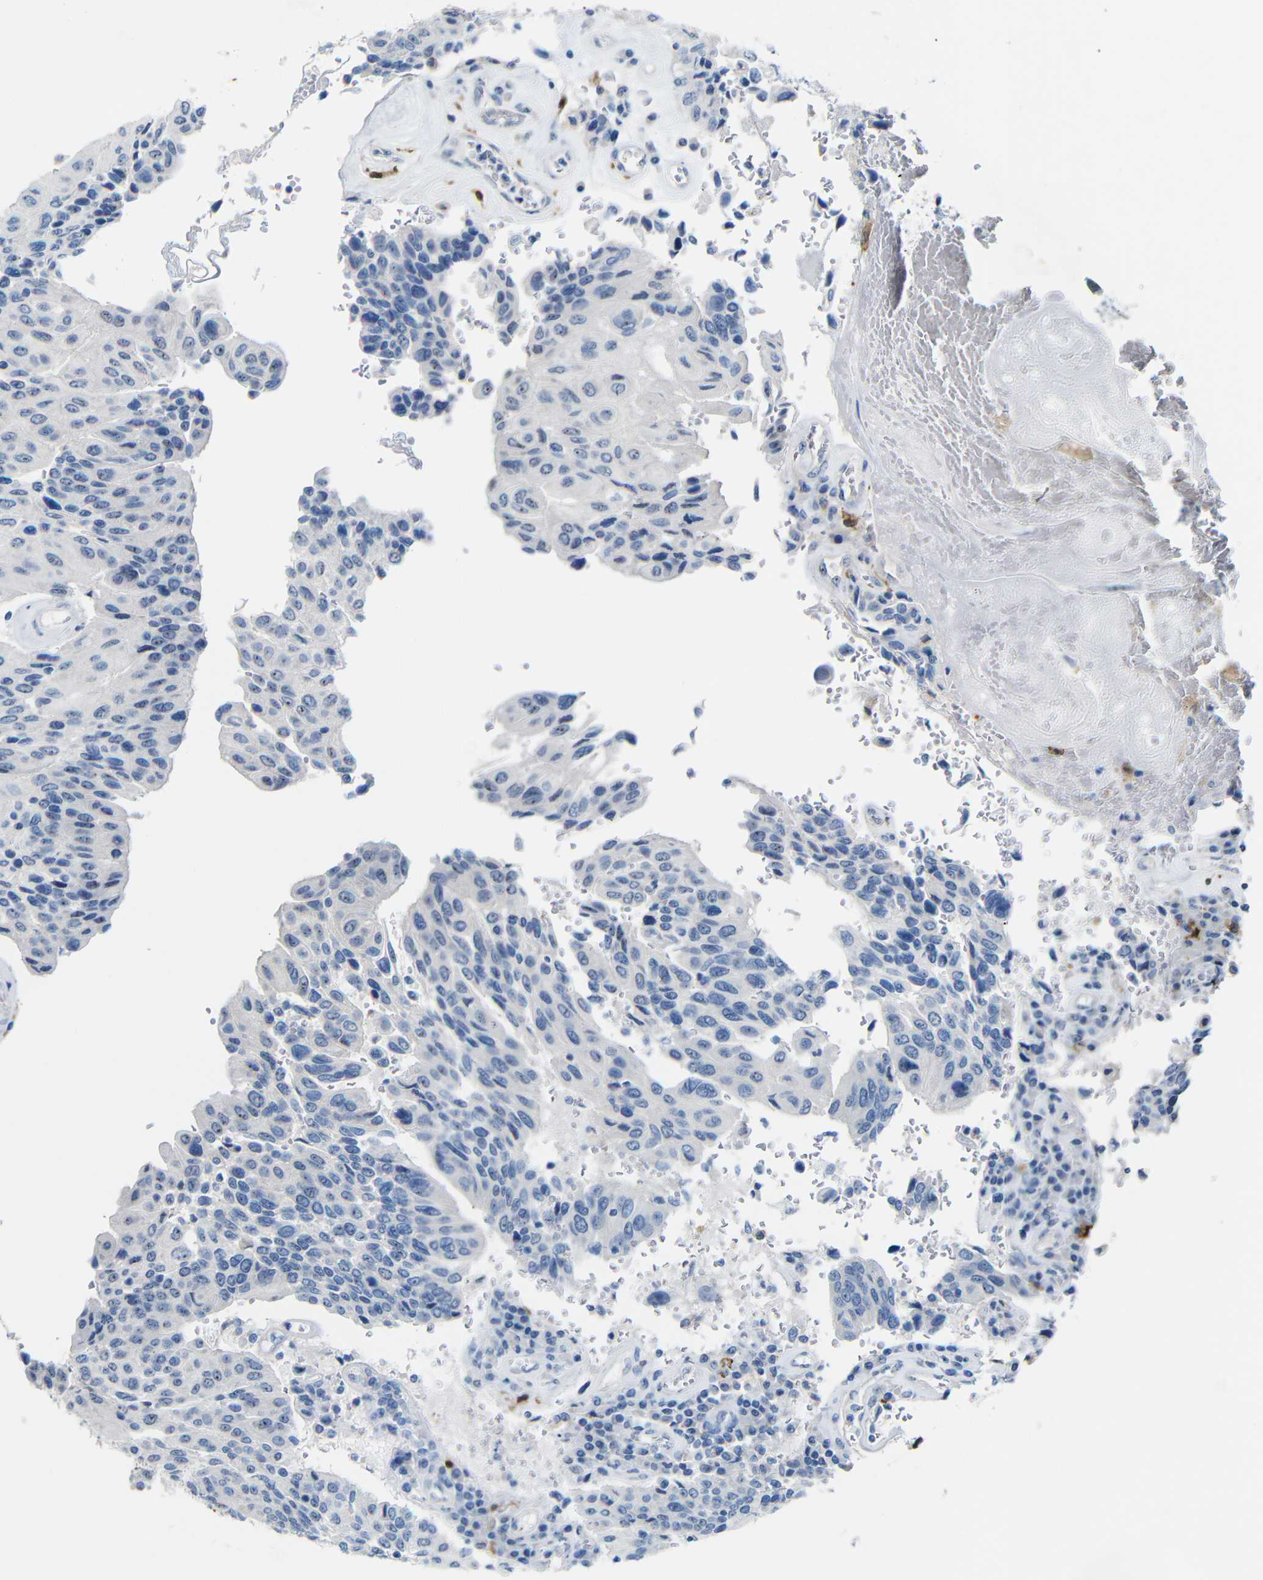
{"staining": {"intensity": "negative", "quantity": "none", "location": "none"}, "tissue": "urothelial cancer", "cell_type": "Tumor cells", "image_type": "cancer", "snomed": [{"axis": "morphology", "description": "Urothelial carcinoma, High grade"}, {"axis": "topography", "description": "Urinary bladder"}], "caption": "Urothelial cancer was stained to show a protein in brown. There is no significant expression in tumor cells.", "gene": "C1orf210", "patient": {"sex": "male", "age": 66}}